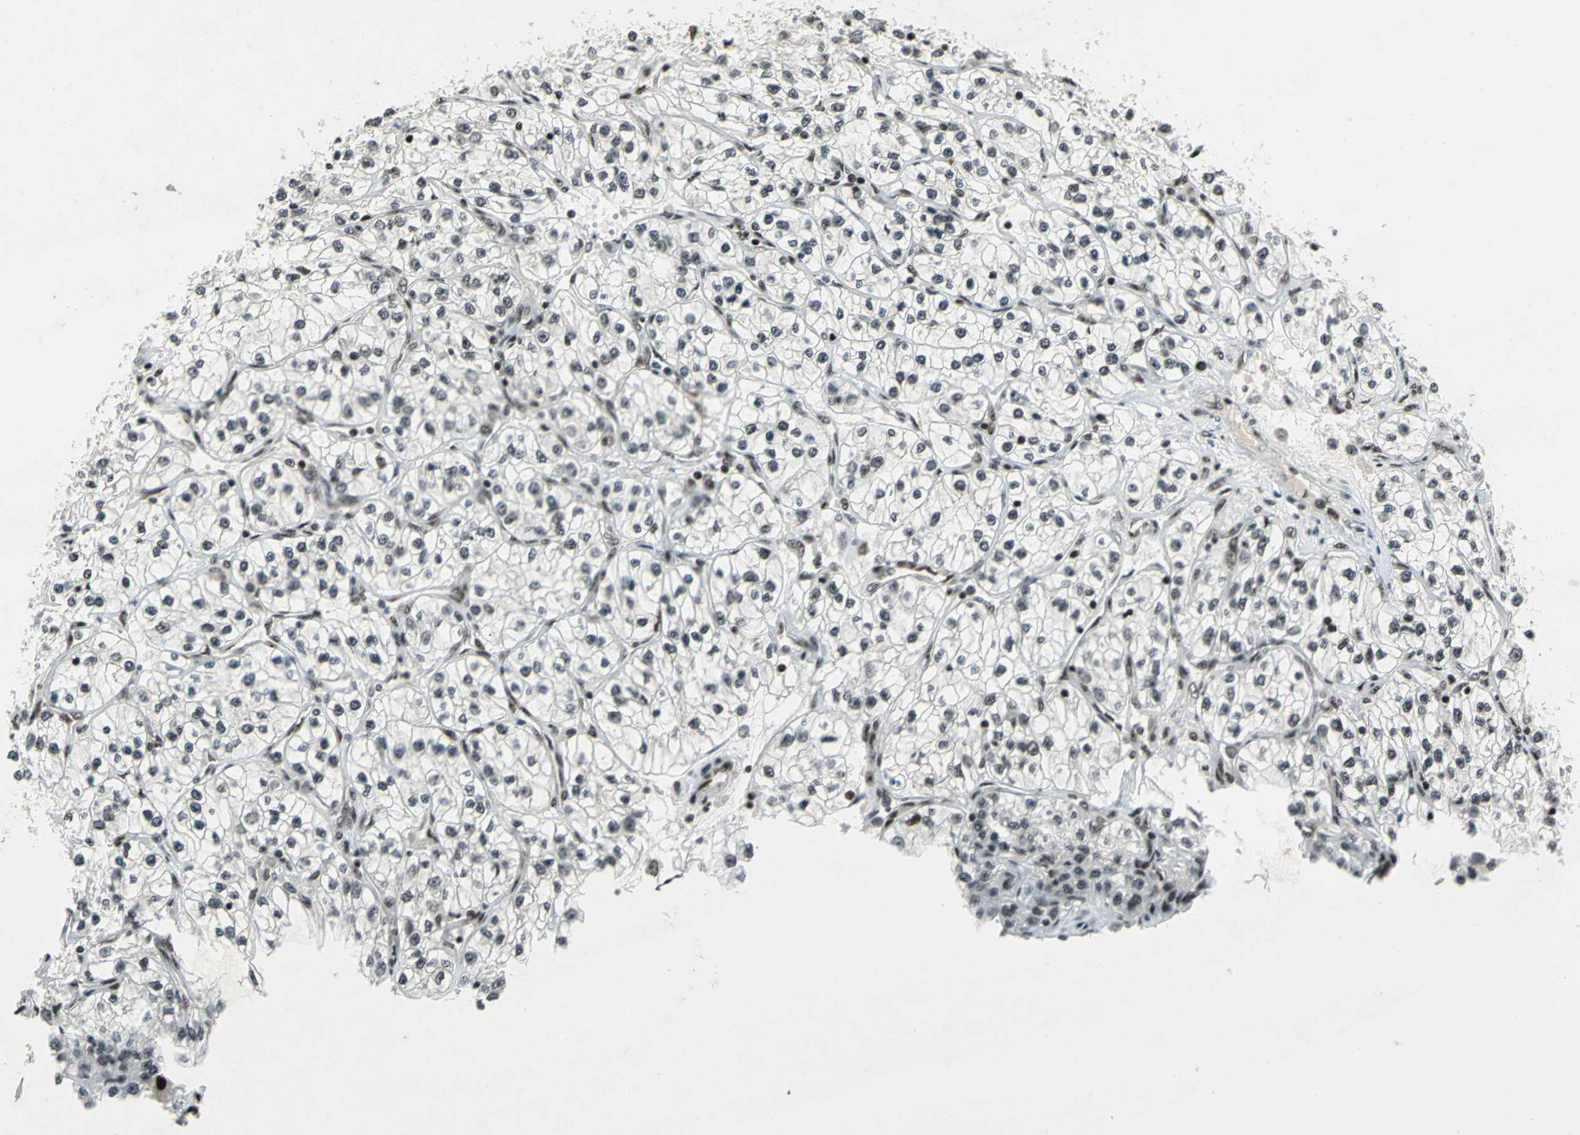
{"staining": {"intensity": "weak", "quantity": "25%-75%", "location": "nuclear"}, "tissue": "renal cancer", "cell_type": "Tumor cells", "image_type": "cancer", "snomed": [{"axis": "morphology", "description": "Adenocarcinoma, NOS"}, {"axis": "topography", "description": "Kidney"}], "caption": "Immunohistochemistry (IHC) image of human renal cancer (adenocarcinoma) stained for a protein (brown), which exhibits low levels of weak nuclear positivity in approximately 25%-75% of tumor cells.", "gene": "UBTF", "patient": {"sex": "female", "age": 57}}